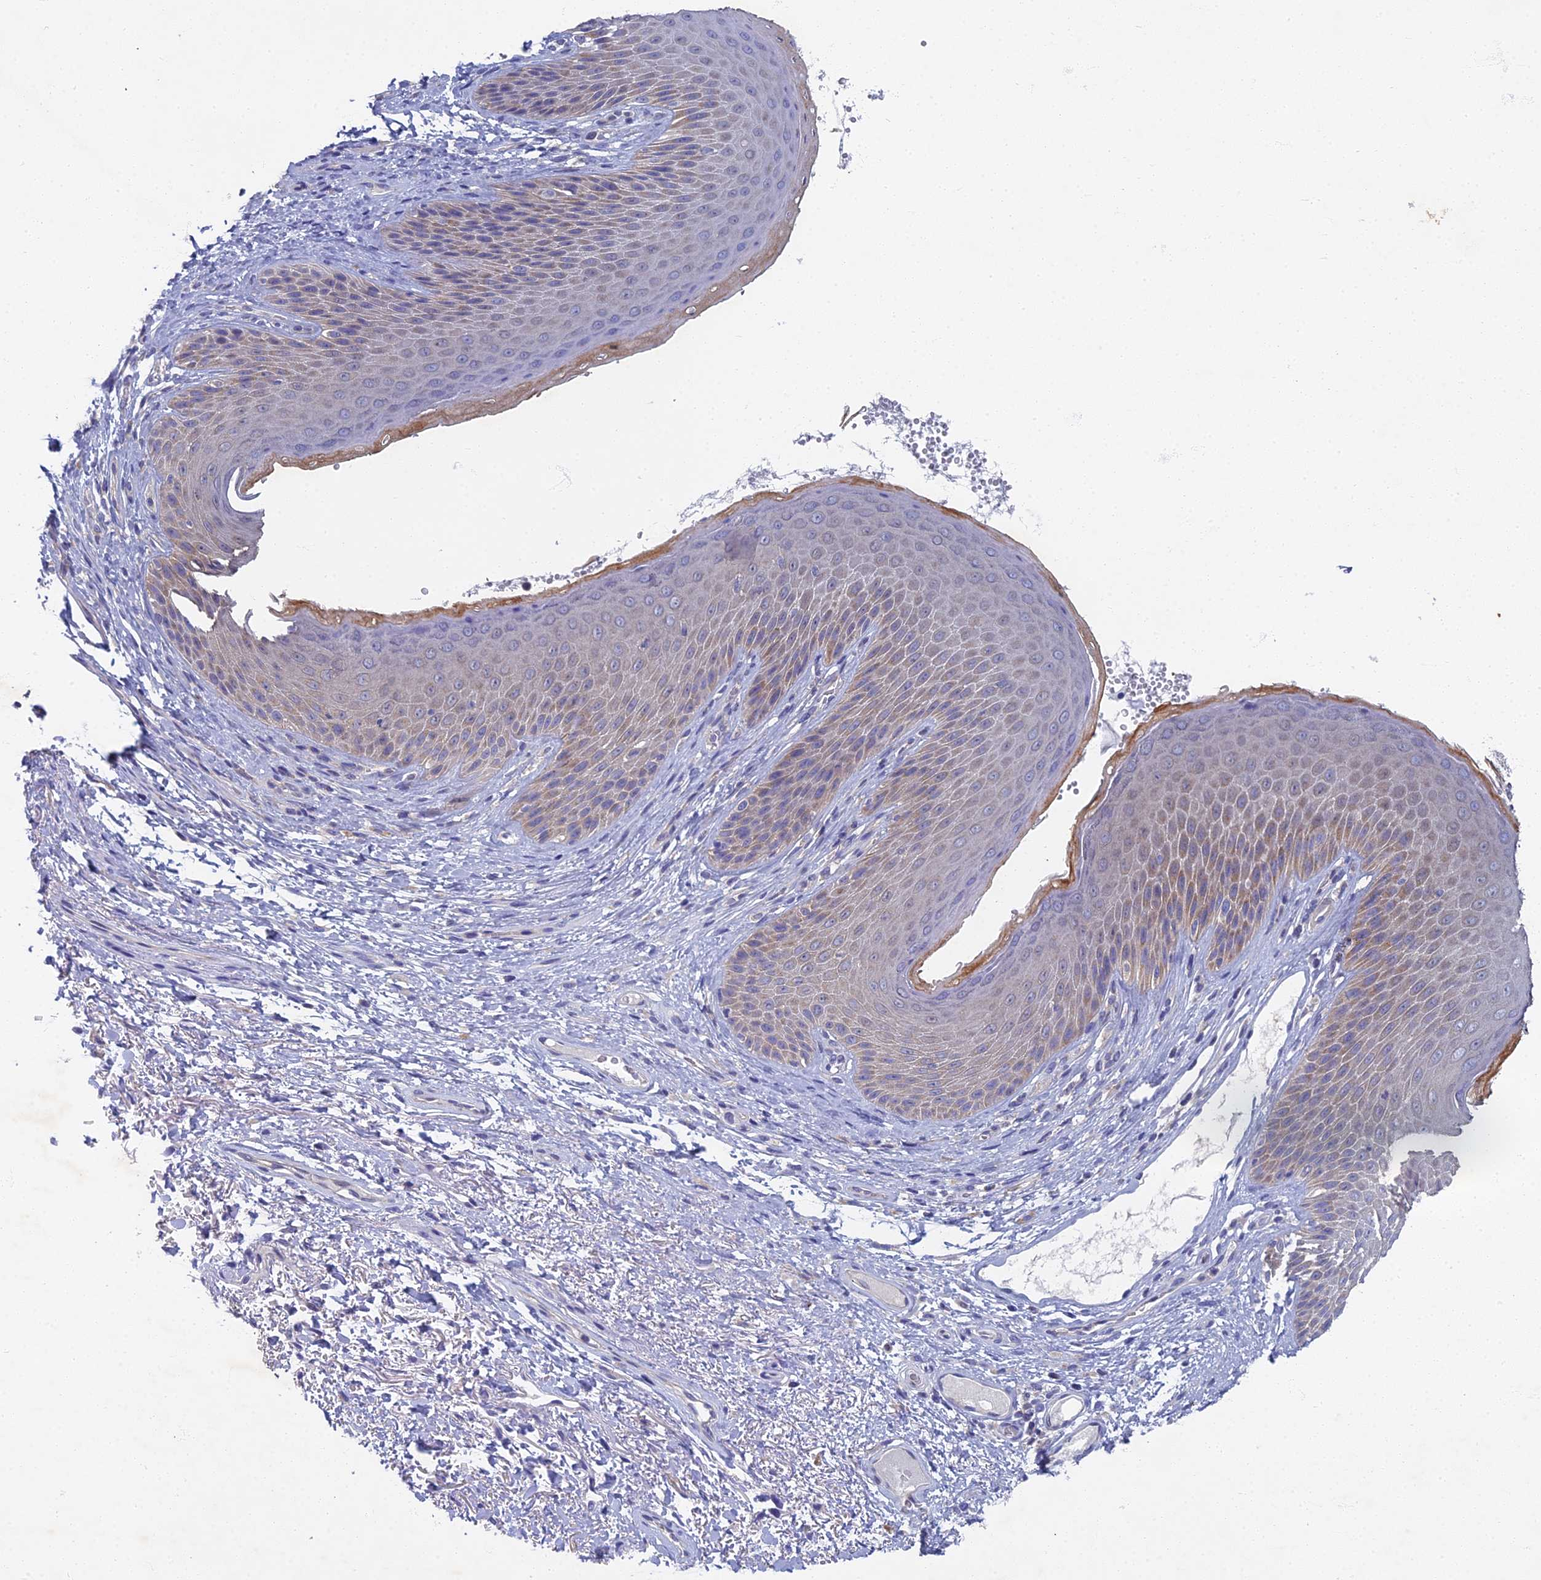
{"staining": {"intensity": "weak", "quantity": "25%-75%", "location": "cytoplasmic/membranous"}, "tissue": "skin", "cell_type": "Epidermal cells", "image_type": "normal", "snomed": [{"axis": "morphology", "description": "Normal tissue, NOS"}, {"axis": "topography", "description": "Anal"}], "caption": "Immunohistochemical staining of normal skin exhibits low levels of weak cytoplasmic/membranous positivity in about 25%-75% of epidermal cells. (DAB IHC with brightfield microscopy, high magnification).", "gene": "SPIN4", "patient": {"sex": "male", "age": 74}}